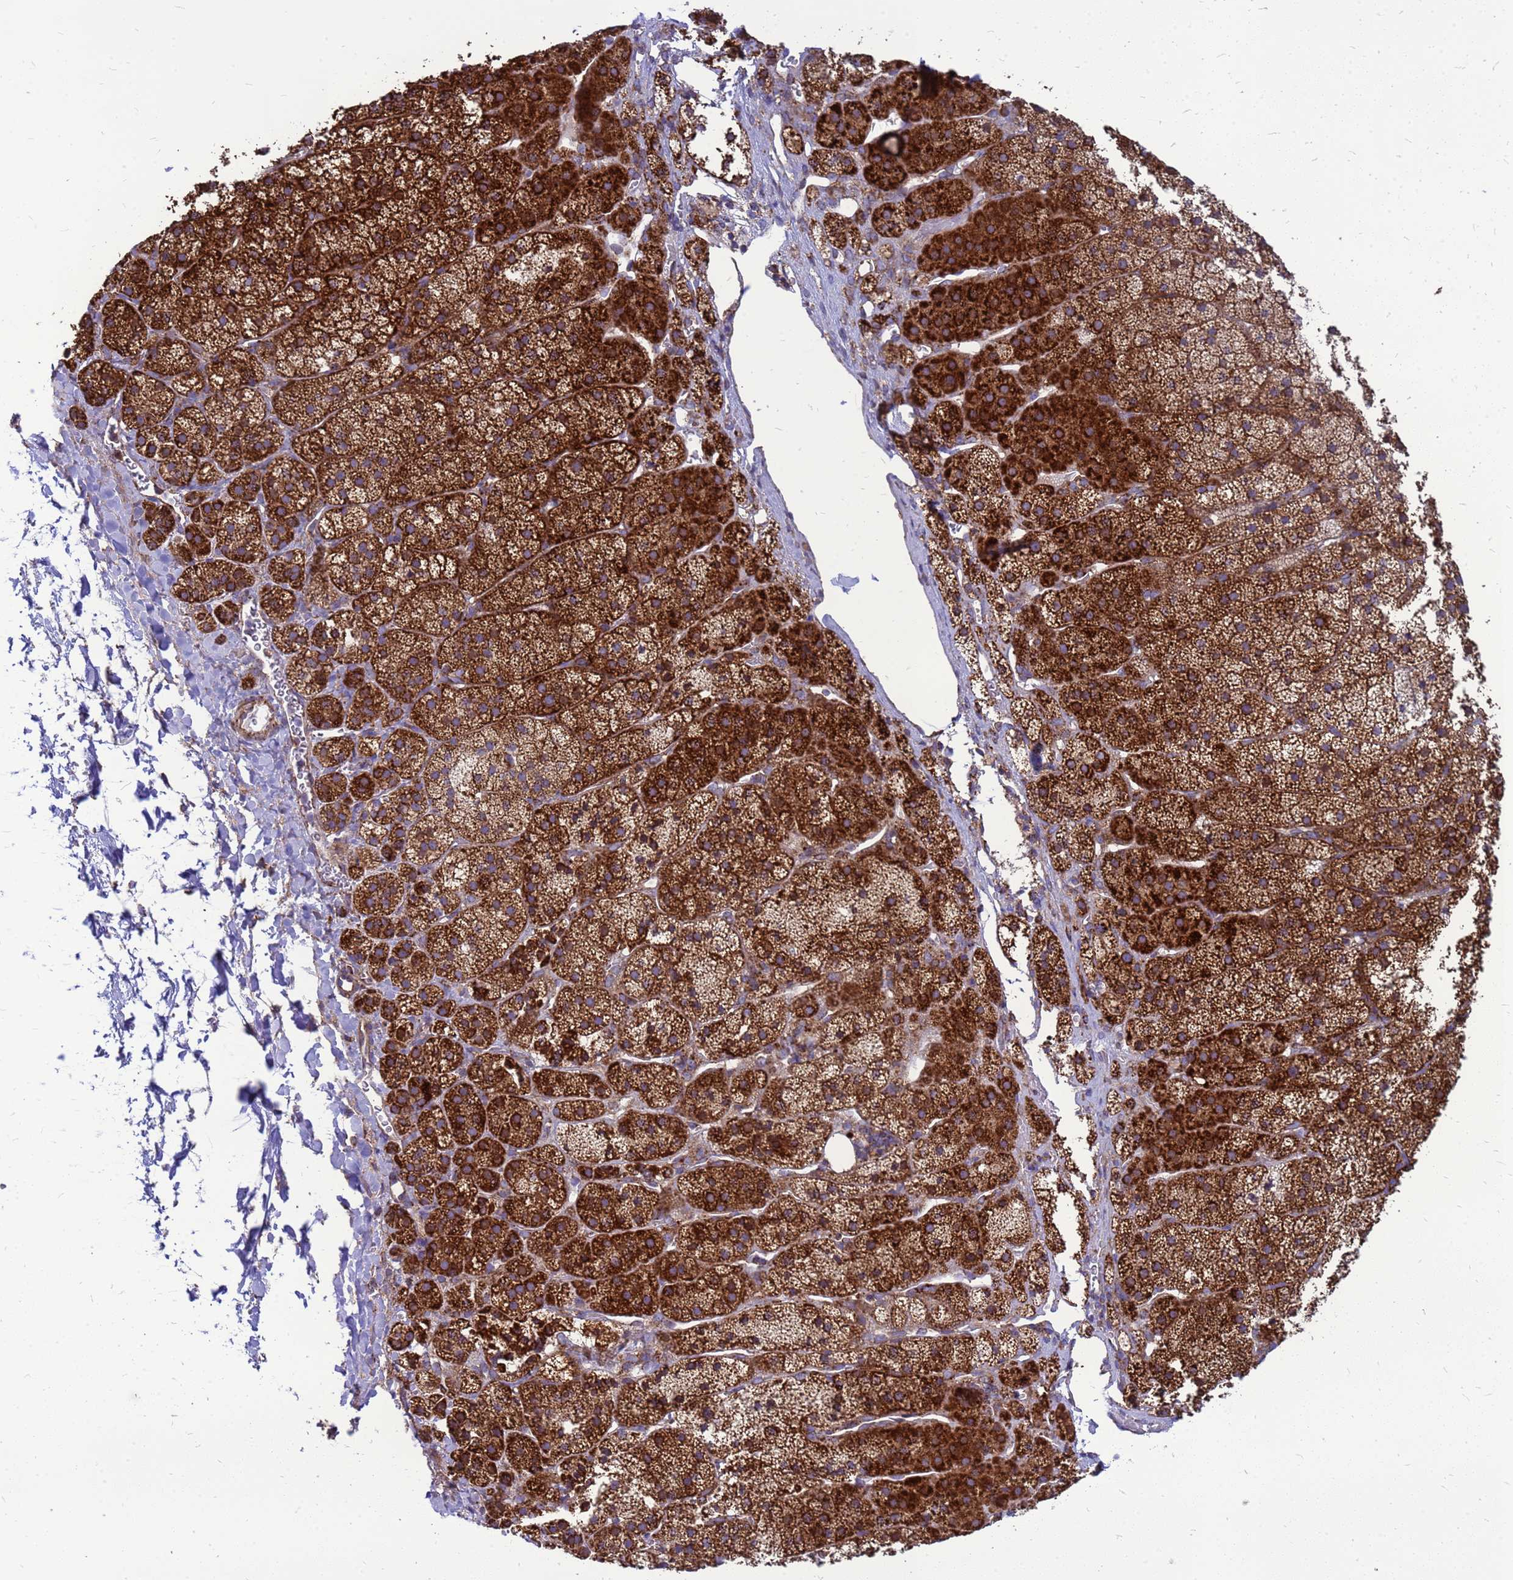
{"staining": {"intensity": "strong", "quantity": ">75%", "location": "cytoplasmic/membranous"}, "tissue": "adrenal gland", "cell_type": "Glandular cells", "image_type": "normal", "snomed": [{"axis": "morphology", "description": "Normal tissue, NOS"}, {"axis": "topography", "description": "Adrenal gland"}], "caption": "Glandular cells show strong cytoplasmic/membranous staining in about >75% of cells in unremarkable adrenal gland.", "gene": "FSTL4", "patient": {"sex": "female", "age": 44}}